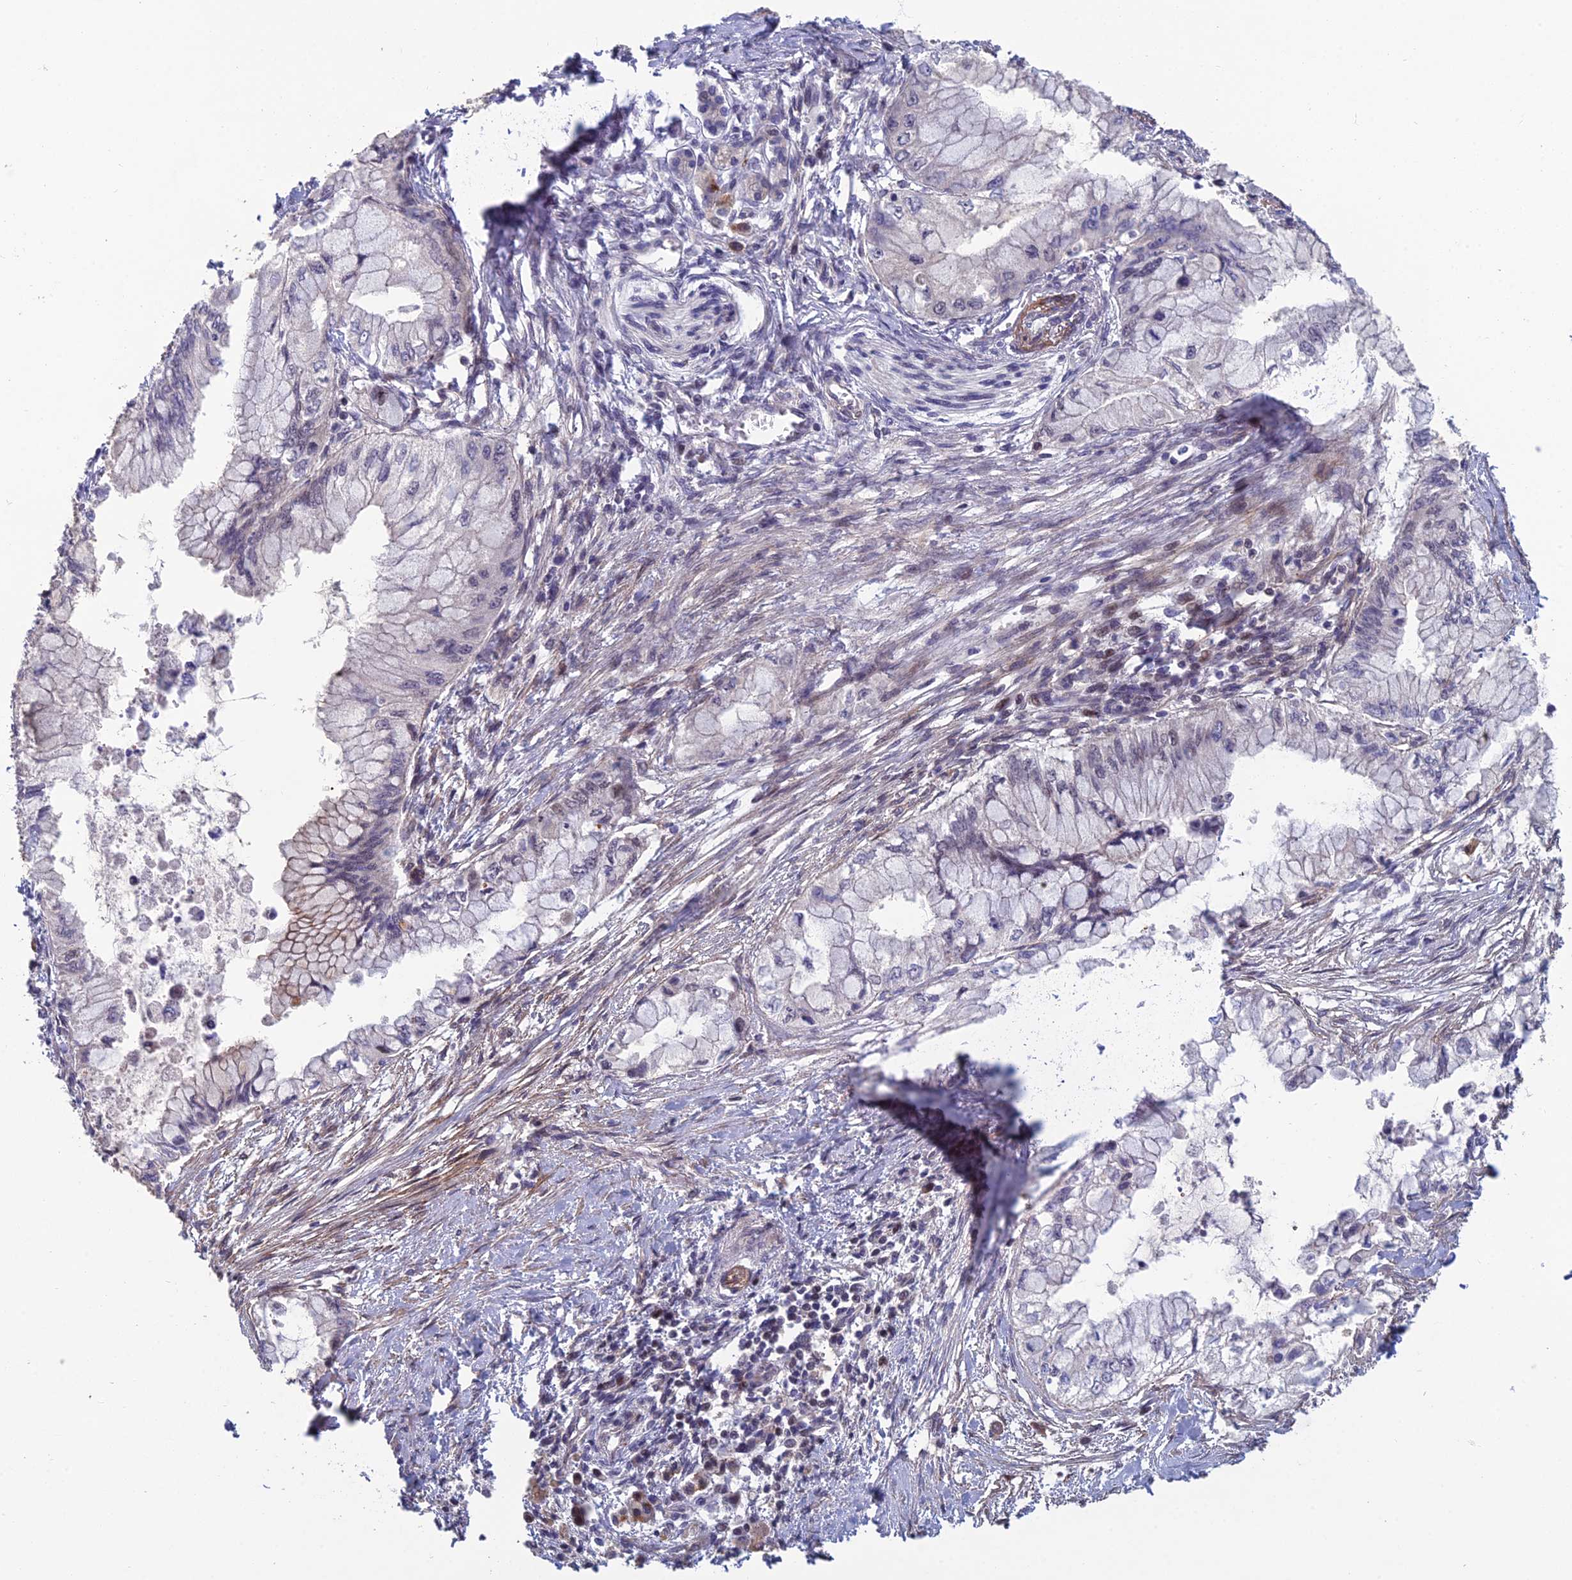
{"staining": {"intensity": "negative", "quantity": "none", "location": "none"}, "tissue": "pancreatic cancer", "cell_type": "Tumor cells", "image_type": "cancer", "snomed": [{"axis": "morphology", "description": "Adenocarcinoma, NOS"}, {"axis": "topography", "description": "Pancreas"}], "caption": "The immunohistochemistry (IHC) photomicrograph has no significant staining in tumor cells of pancreatic cancer tissue.", "gene": "CCDC183", "patient": {"sex": "male", "age": 48}}